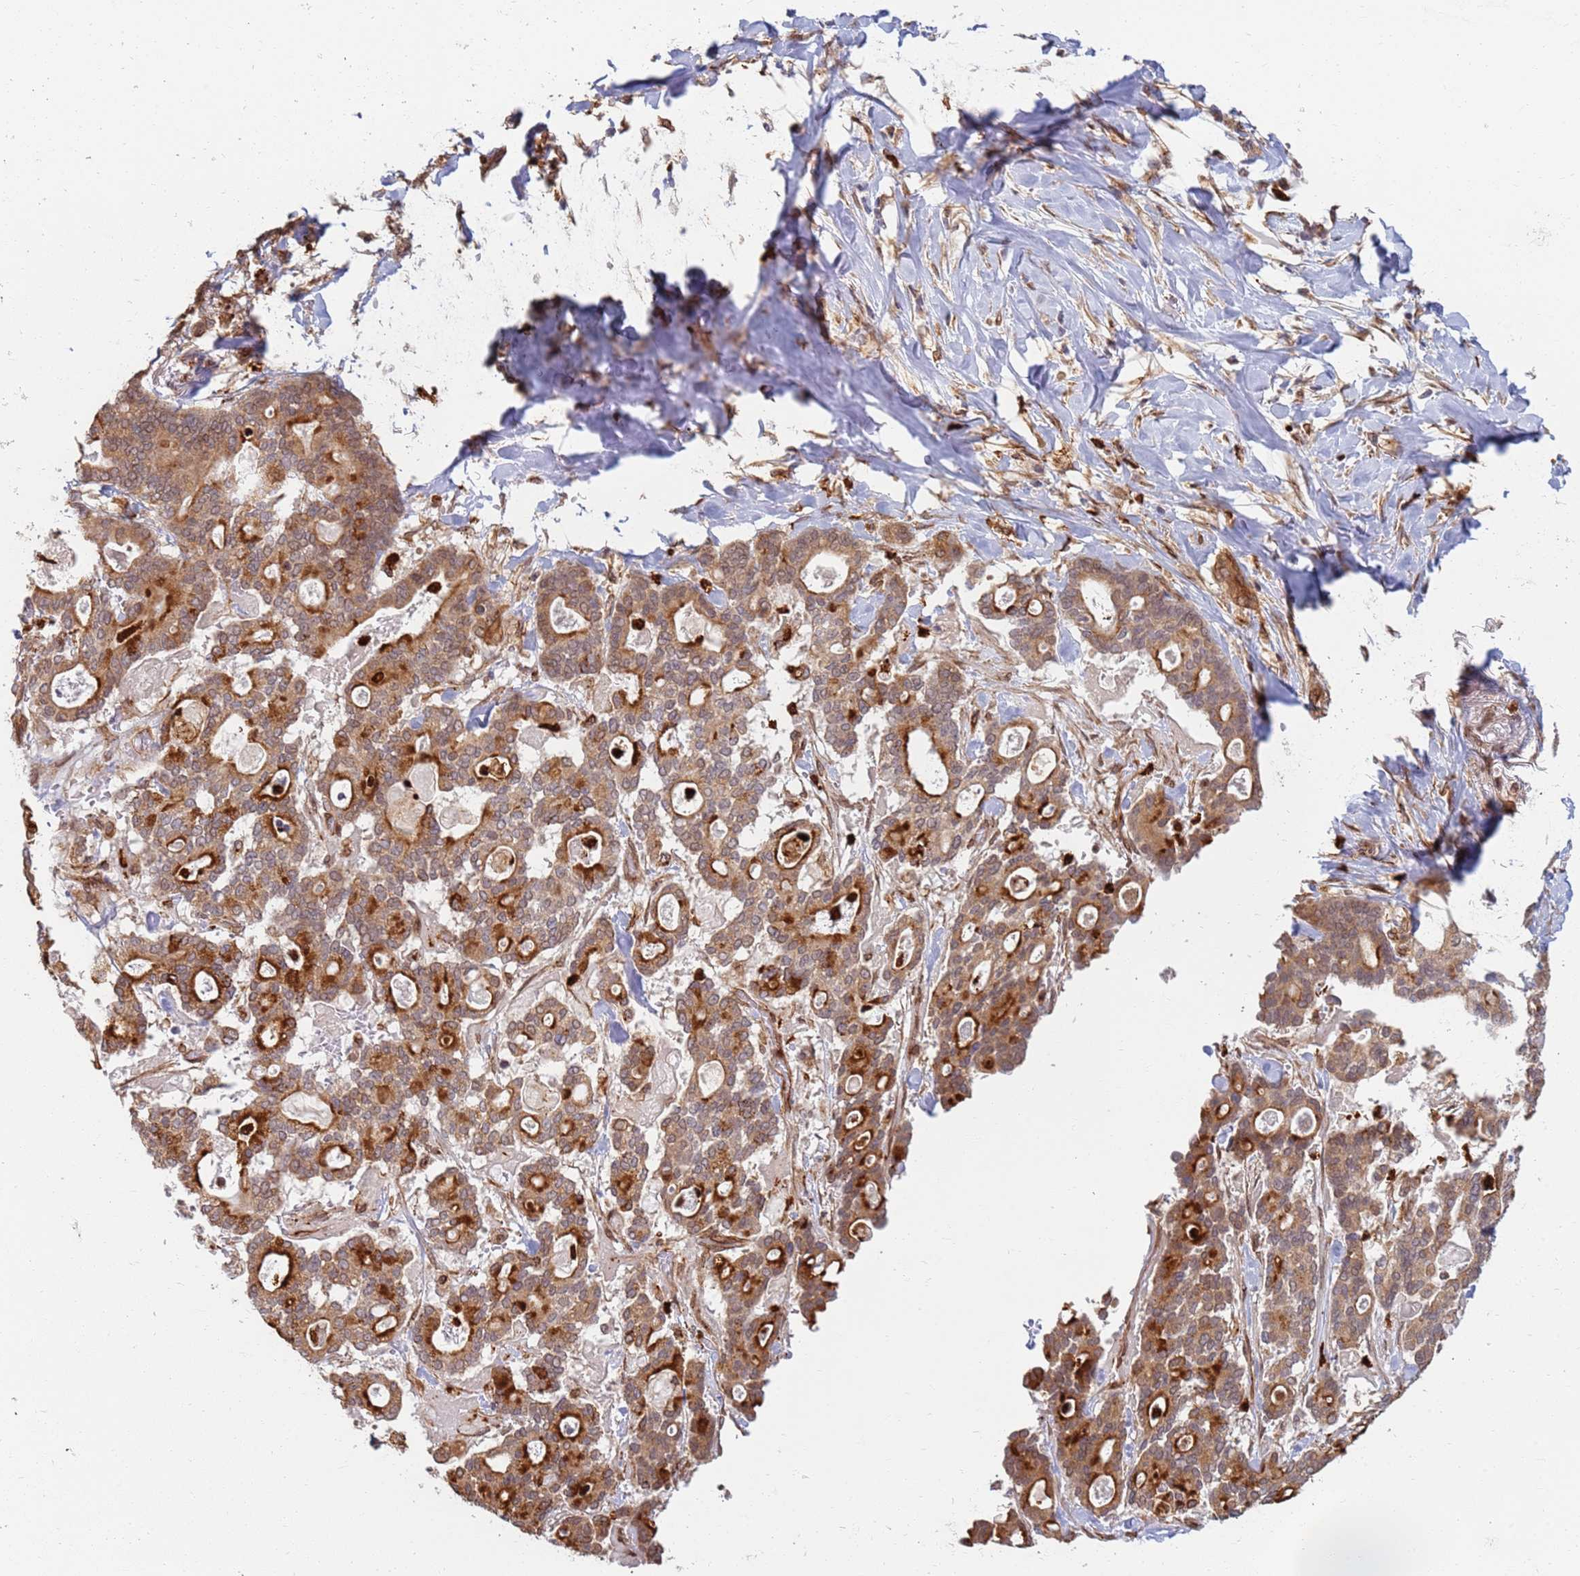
{"staining": {"intensity": "strong", "quantity": ">75%", "location": "cytoplasmic/membranous"}, "tissue": "pancreatic cancer", "cell_type": "Tumor cells", "image_type": "cancer", "snomed": [{"axis": "morphology", "description": "Adenocarcinoma, NOS"}, {"axis": "topography", "description": "Pancreas"}], "caption": "IHC (DAB) staining of human pancreatic cancer demonstrates strong cytoplasmic/membranous protein positivity in about >75% of tumor cells.", "gene": "CEP170", "patient": {"sex": "male", "age": 63}}